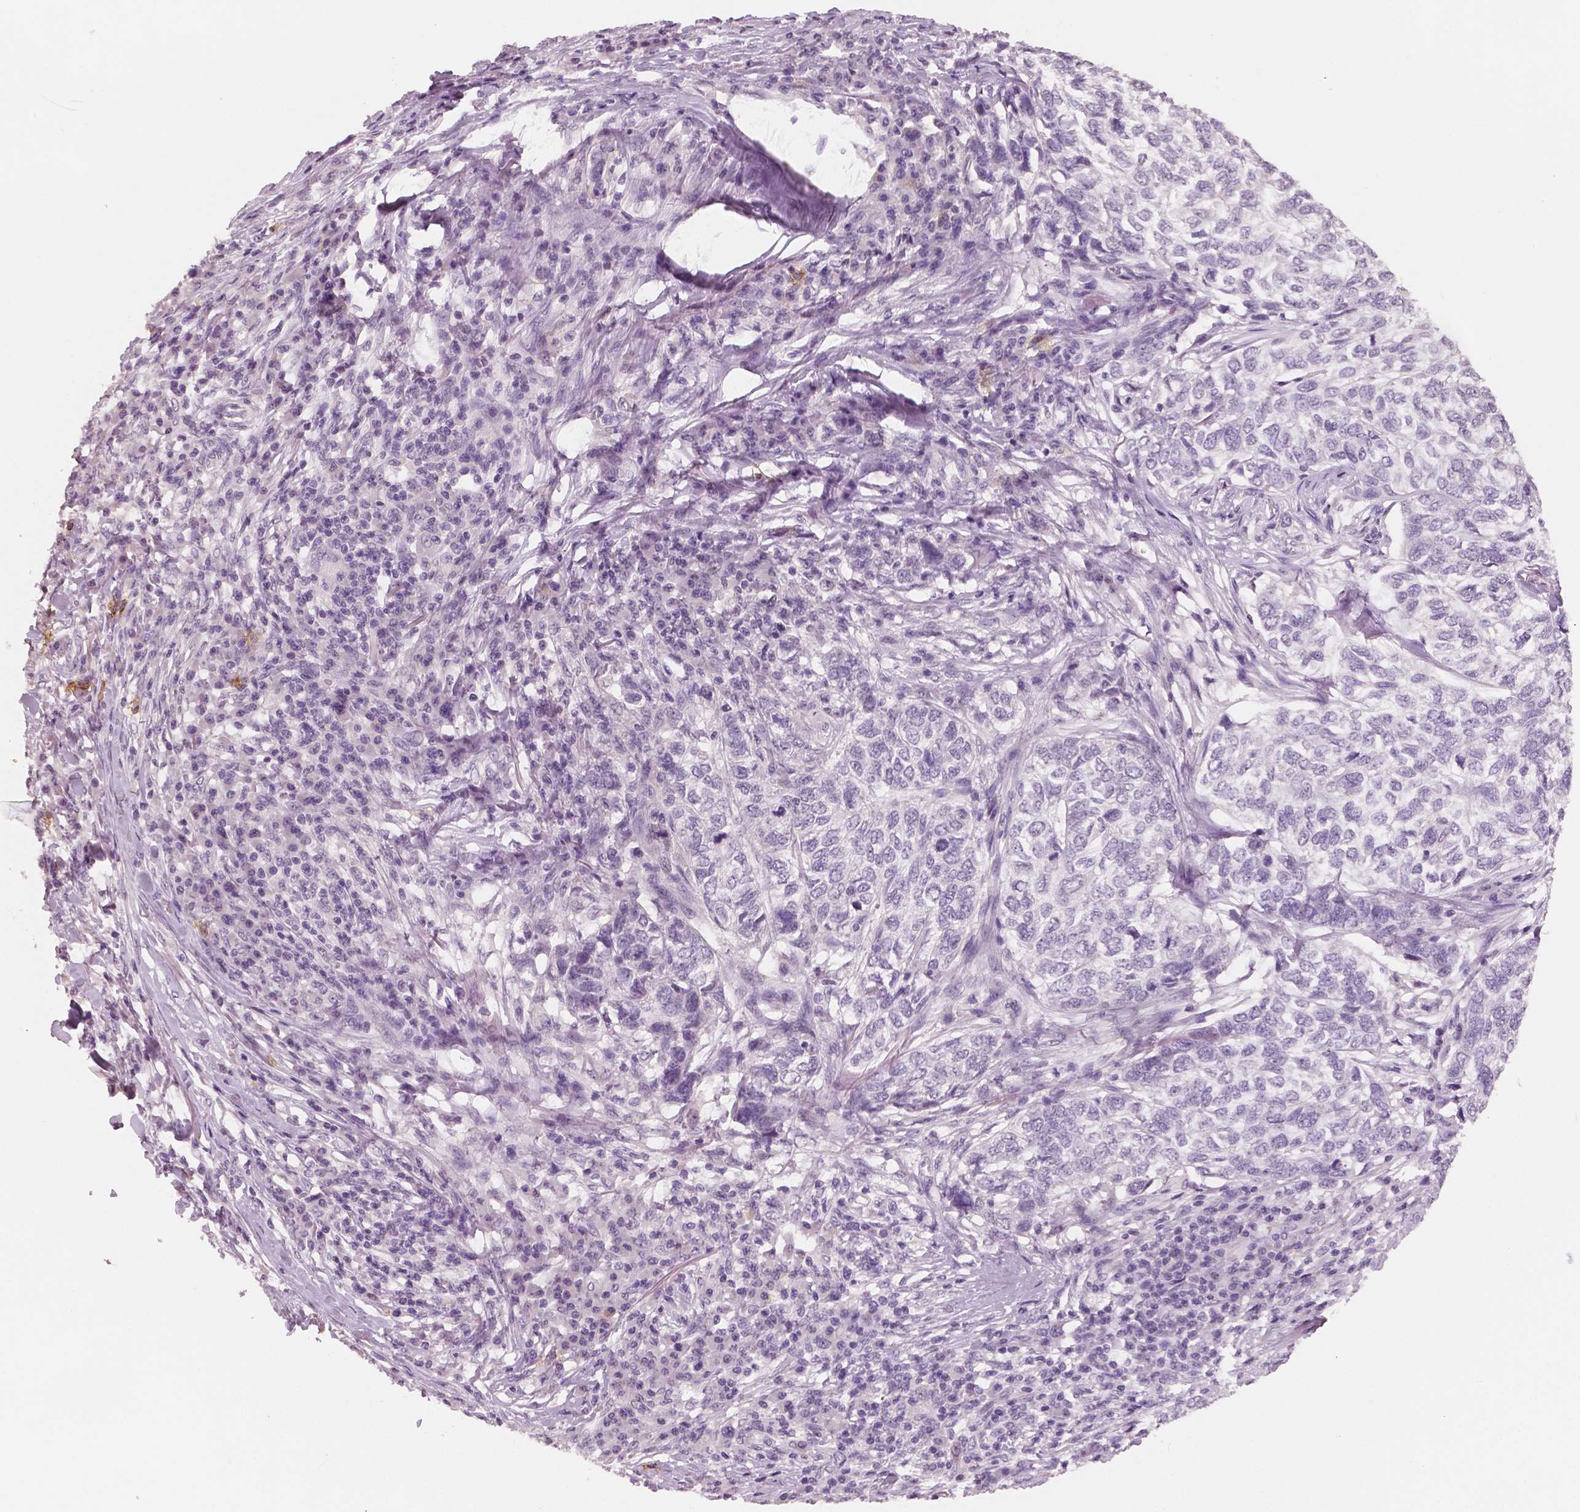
{"staining": {"intensity": "negative", "quantity": "none", "location": "none"}, "tissue": "skin cancer", "cell_type": "Tumor cells", "image_type": "cancer", "snomed": [{"axis": "morphology", "description": "Basal cell carcinoma"}, {"axis": "topography", "description": "Skin"}], "caption": "Immunohistochemistry (IHC) histopathology image of human basal cell carcinoma (skin) stained for a protein (brown), which shows no expression in tumor cells. (Immunohistochemistry (IHC), brightfield microscopy, high magnification).", "gene": "KIT", "patient": {"sex": "female", "age": 65}}